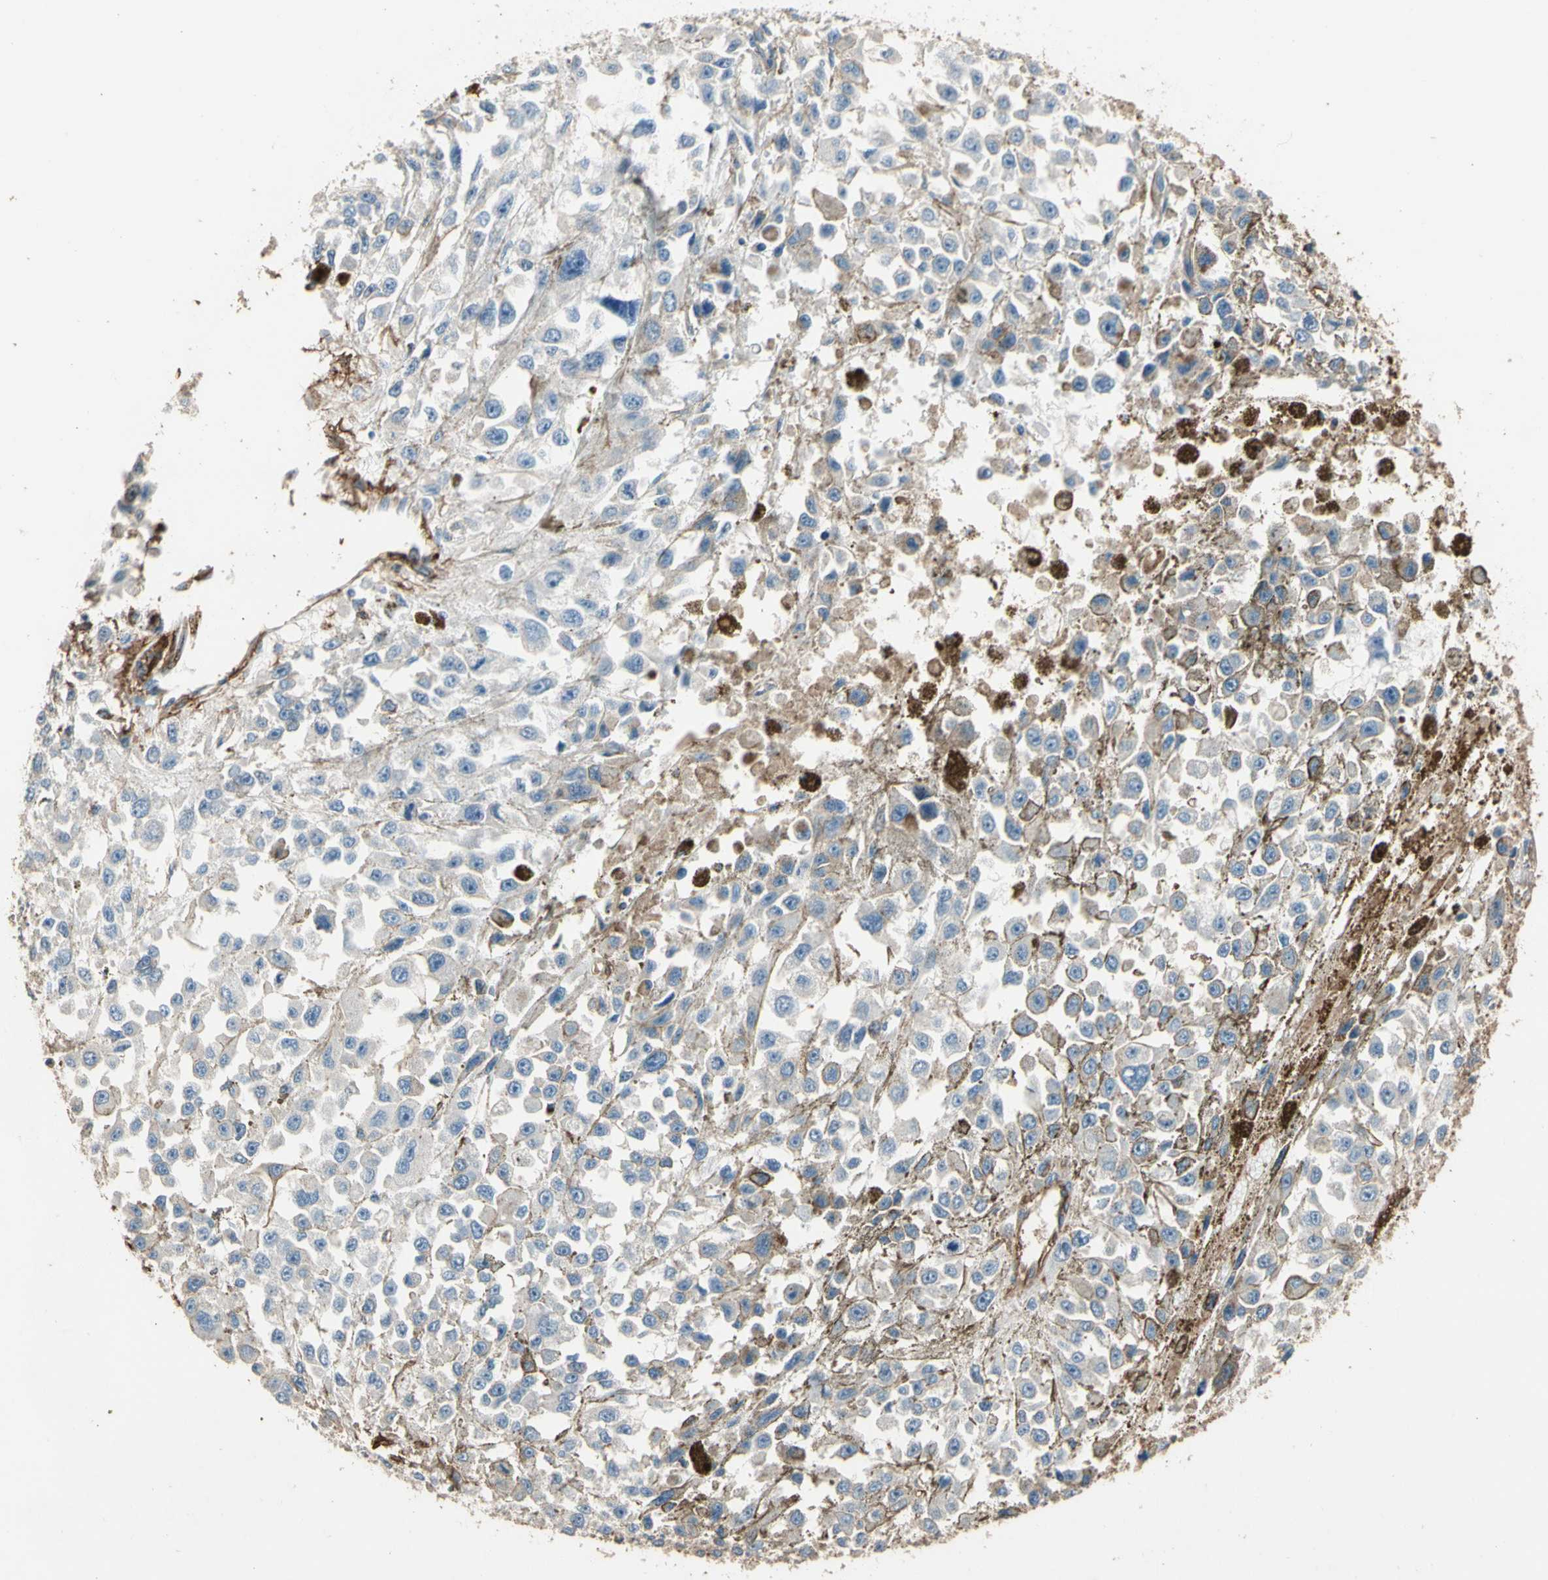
{"staining": {"intensity": "strong", "quantity": "<25%", "location": "cytoplasmic/membranous"}, "tissue": "melanoma", "cell_type": "Tumor cells", "image_type": "cancer", "snomed": [{"axis": "morphology", "description": "Malignant melanoma, Metastatic site"}, {"axis": "topography", "description": "Lymph node"}], "caption": "This is a photomicrograph of immunohistochemistry (IHC) staining of malignant melanoma (metastatic site), which shows strong positivity in the cytoplasmic/membranous of tumor cells.", "gene": "SUSD2", "patient": {"sex": "male", "age": 59}}